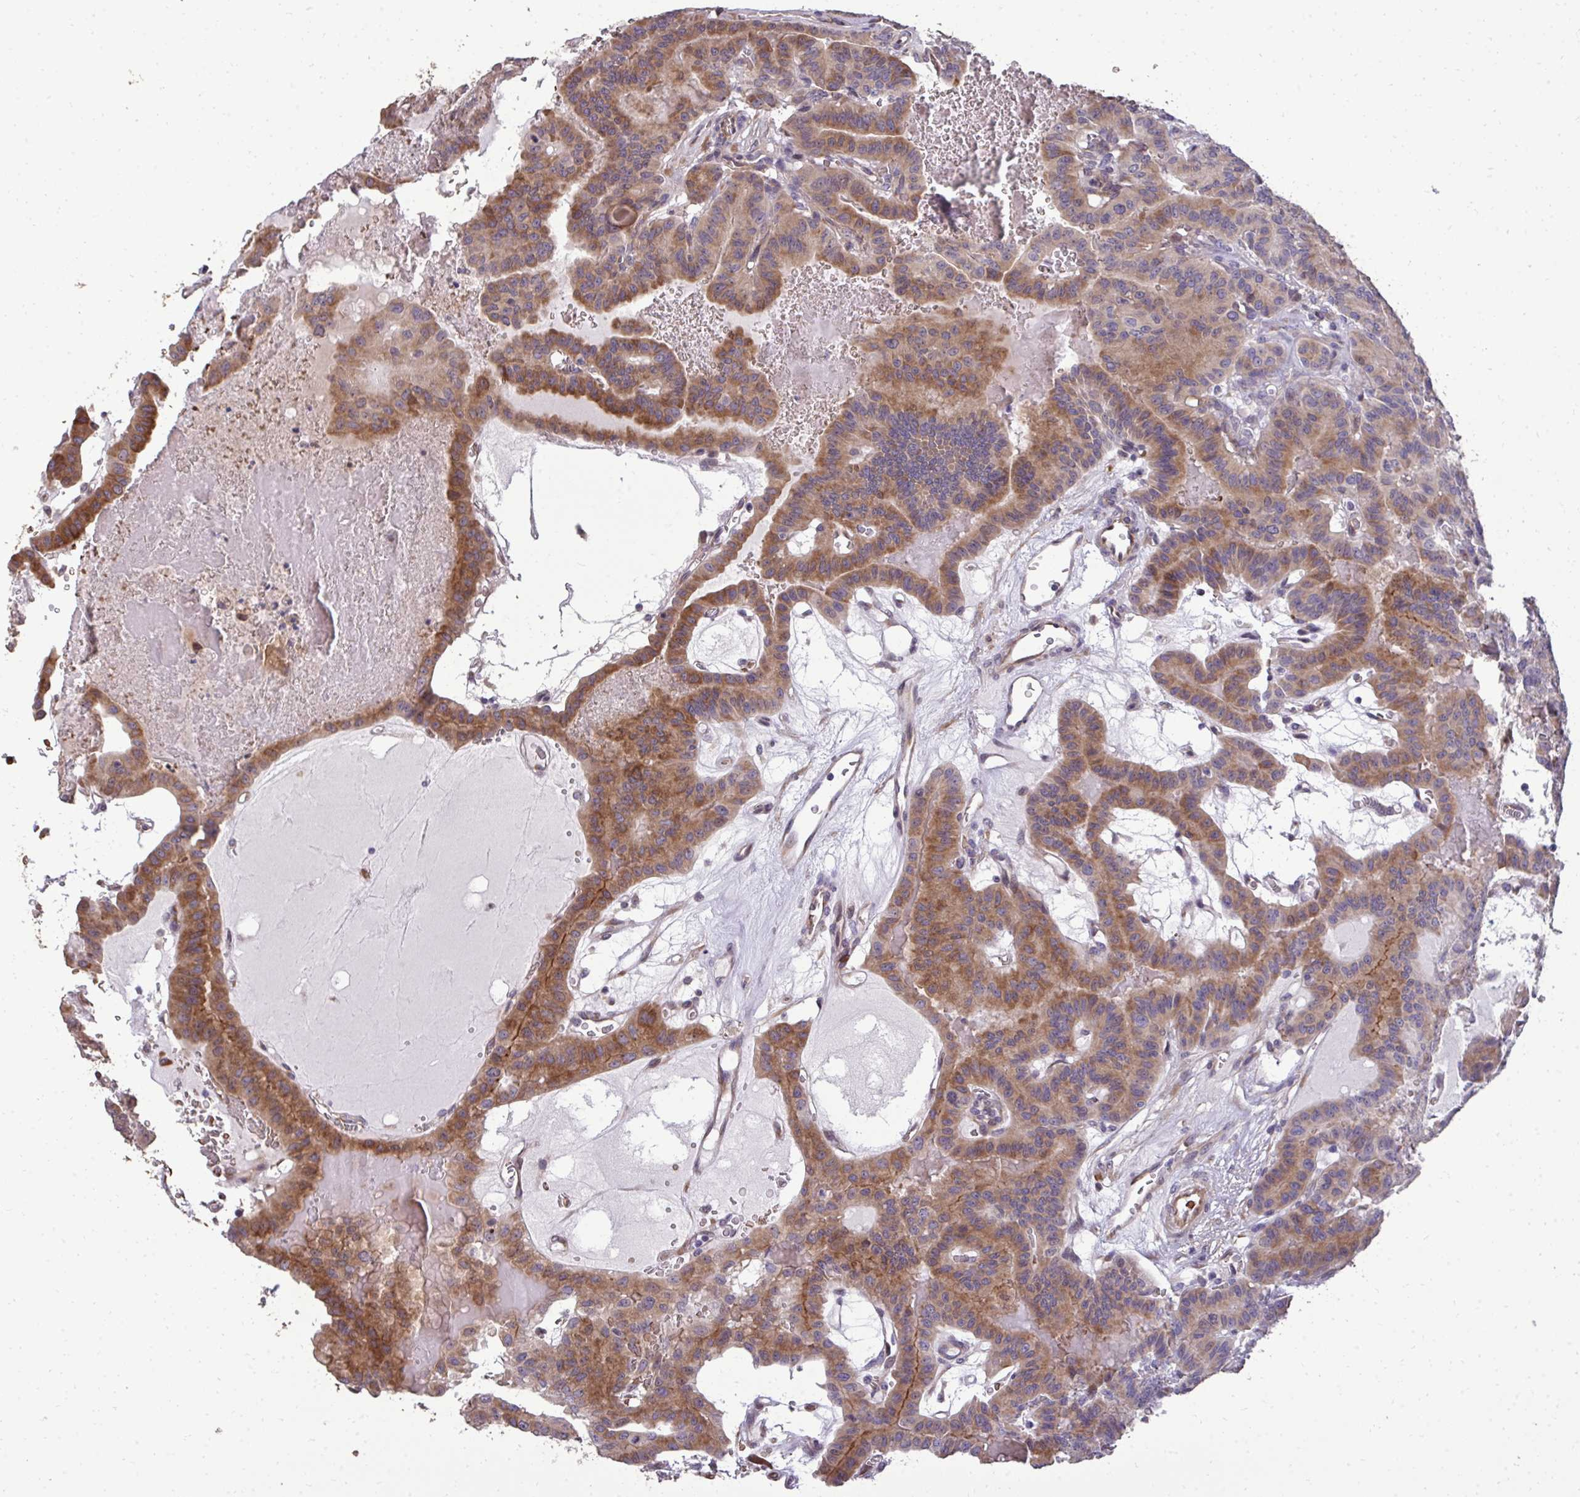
{"staining": {"intensity": "moderate", "quantity": ">75%", "location": "cytoplasmic/membranous"}, "tissue": "thyroid cancer", "cell_type": "Tumor cells", "image_type": "cancer", "snomed": [{"axis": "morphology", "description": "Papillary adenocarcinoma, NOS"}, {"axis": "topography", "description": "Thyroid gland"}], "caption": "DAB (3,3'-diaminobenzidine) immunohistochemical staining of human thyroid cancer shows moderate cytoplasmic/membranous protein expression in approximately >75% of tumor cells.", "gene": "FIBCD1", "patient": {"sex": "male", "age": 87}}